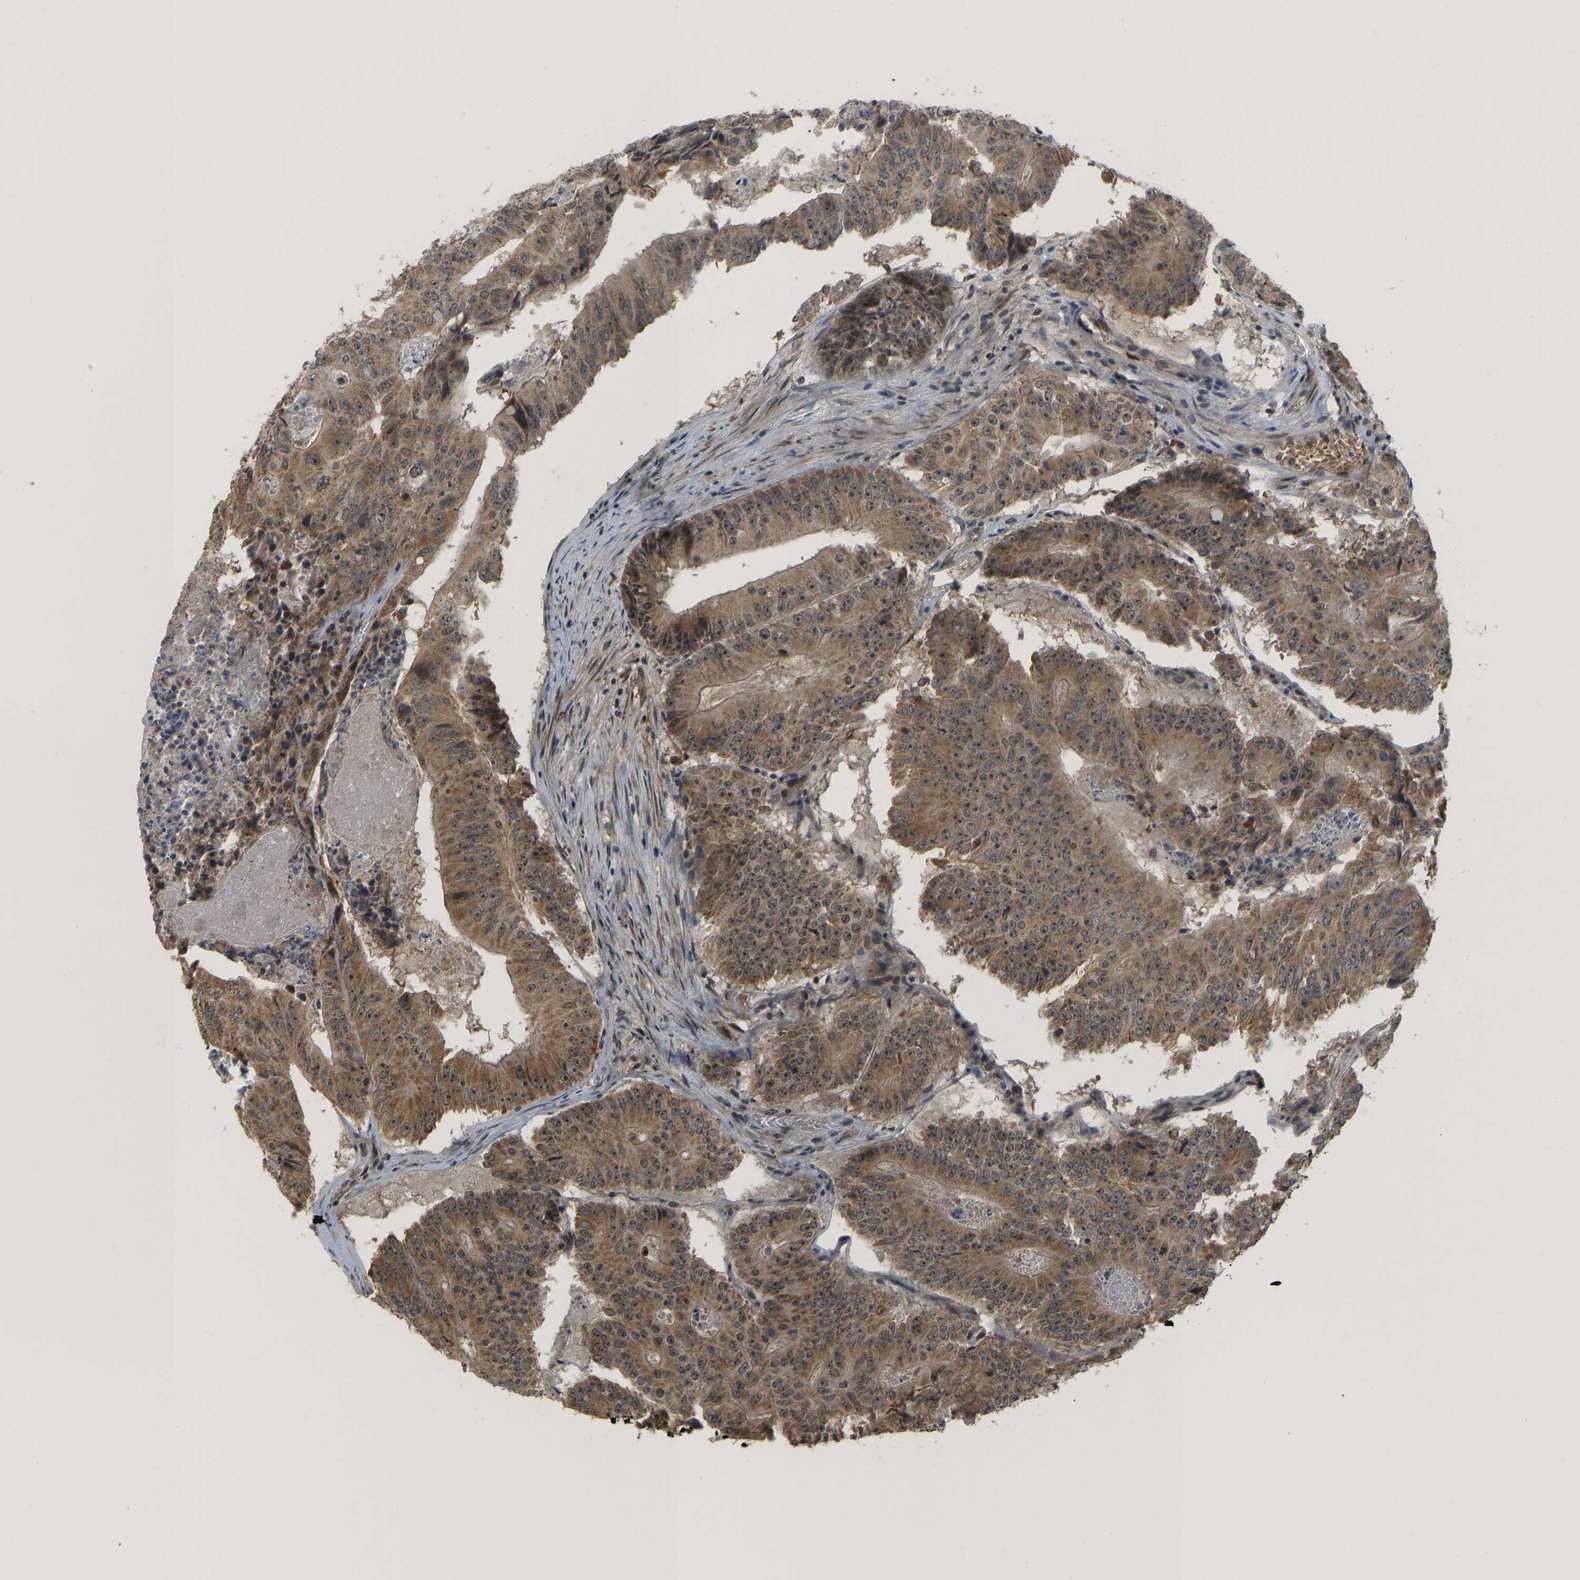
{"staining": {"intensity": "moderate", "quantity": ">75%", "location": "cytoplasmic/membranous,nuclear"}, "tissue": "colorectal cancer", "cell_type": "Tumor cells", "image_type": "cancer", "snomed": [{"axis": "morphology", "description": "Adenocarcinoma, NOS"}, {"axis": "topography", "description": "Colon"}], "caption": "IHC histopathology image of neoplastic tissue: colorectal cancer stained using immunohistochemistry shows medium levels of moderate protein expression localized specifically in the cytoplasmic/membranous and nuclear of tumor cells, appearing as a cytoplasmic/membranous and nuclear brown color.", "gene": "ACADS", "patient": {"sex": "male", "age": 87}}